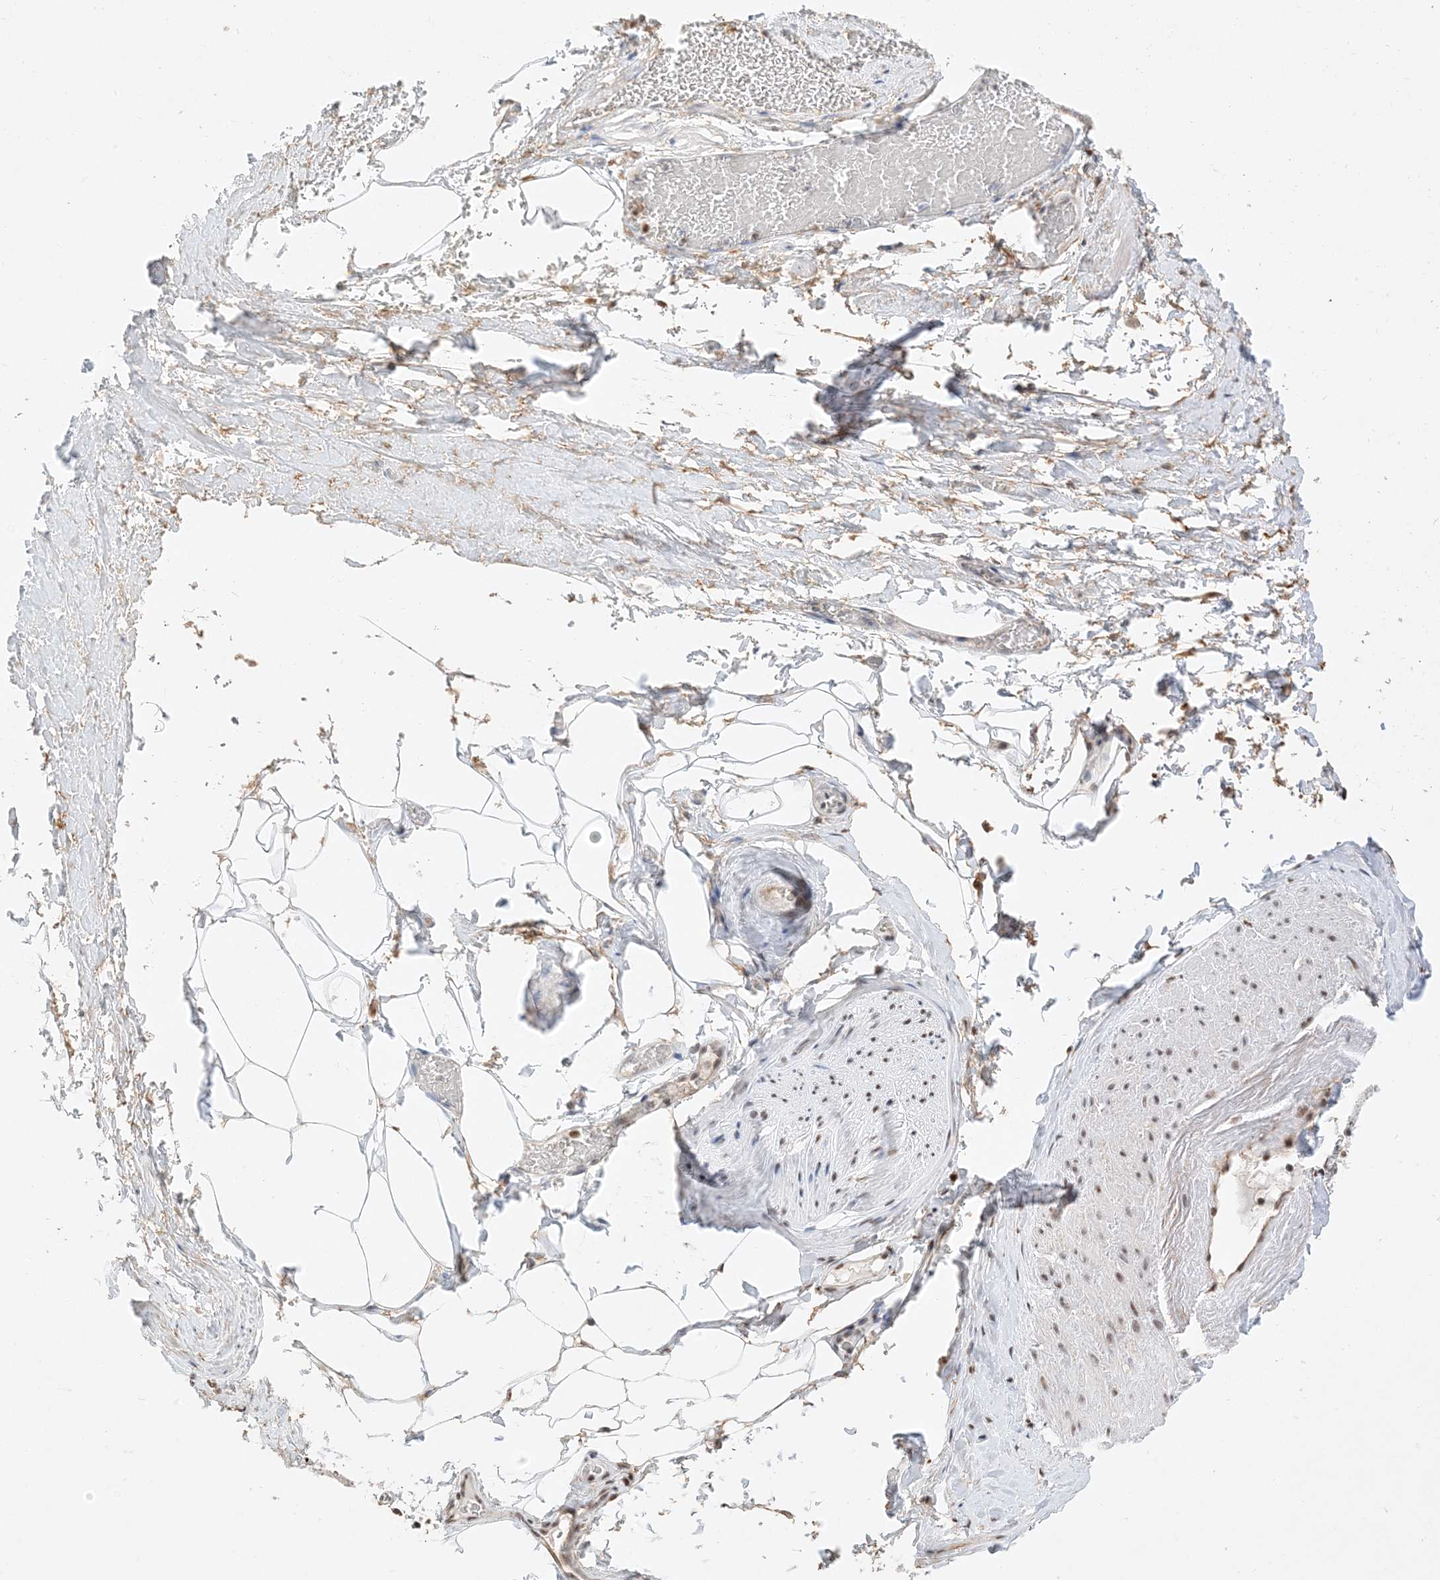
{"staining": {"intensity": "weak", "quantity": "<25%", "location": "cytoplasmic/membranous"}, "tissue": "adipose tissue", "cell_type": "Adipocytes", "image_type": "normal", "snomed": [{"axis": "morphology", "description": "Normal tissue, NOS"}, {"axis": "morphology", "description": "Adenocarcinoma, Low grade"}, {"axis": "topography", "description": "Prostate"}, {"axis": "topography", "description": "Peripheral nerve tissue"}], "caption": "High magnification brightfield microscopy of benign adipose tissue stained with DAB (brown) and counterstained with hematoxylin (blue): adipocytes show no significant expression. (DAB IHC, high magnification).", "gene": "SF3A3", "patient": {"sex": "male", "age": 63}}